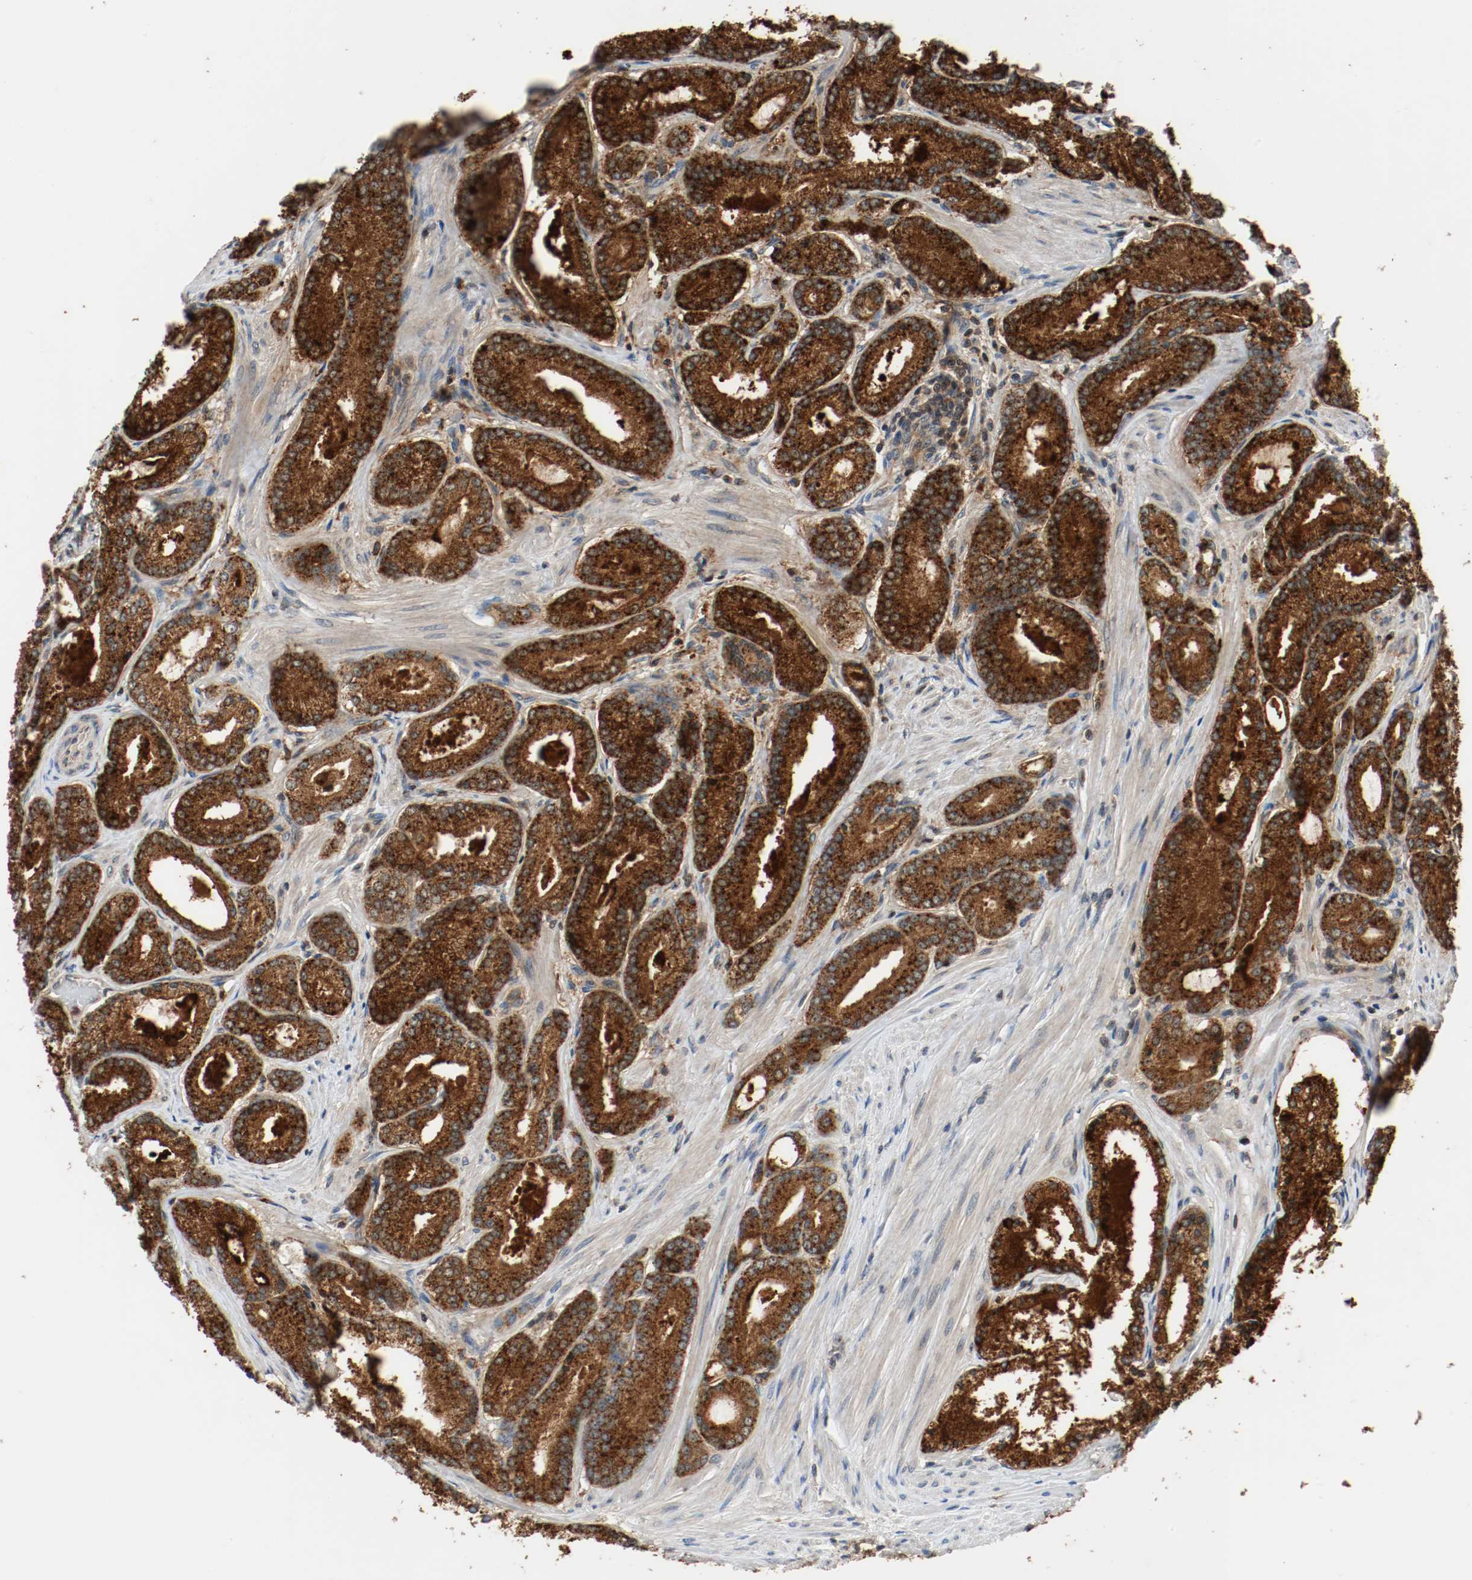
{"staining": {"intensity": "strong", "quantity": ">75%", "location": "cytoplasmic/membranous"}, "tissue": "prostate cancer", "cell_type": "Tumor cells", "image_type": "cancer", "snomed": [{"axis": "morphology", "description": "Adenocarcinoma, Low grade"}, {"axis": "topography", "description": "Prostate"}], "caption": "Adenocarcinoma (low-grade) (prostate) stained with a protein marker demonstrates strong staining in tumor cells.", "gene": "LAMP2", "patient": {"sex": "male", "age": 71}}